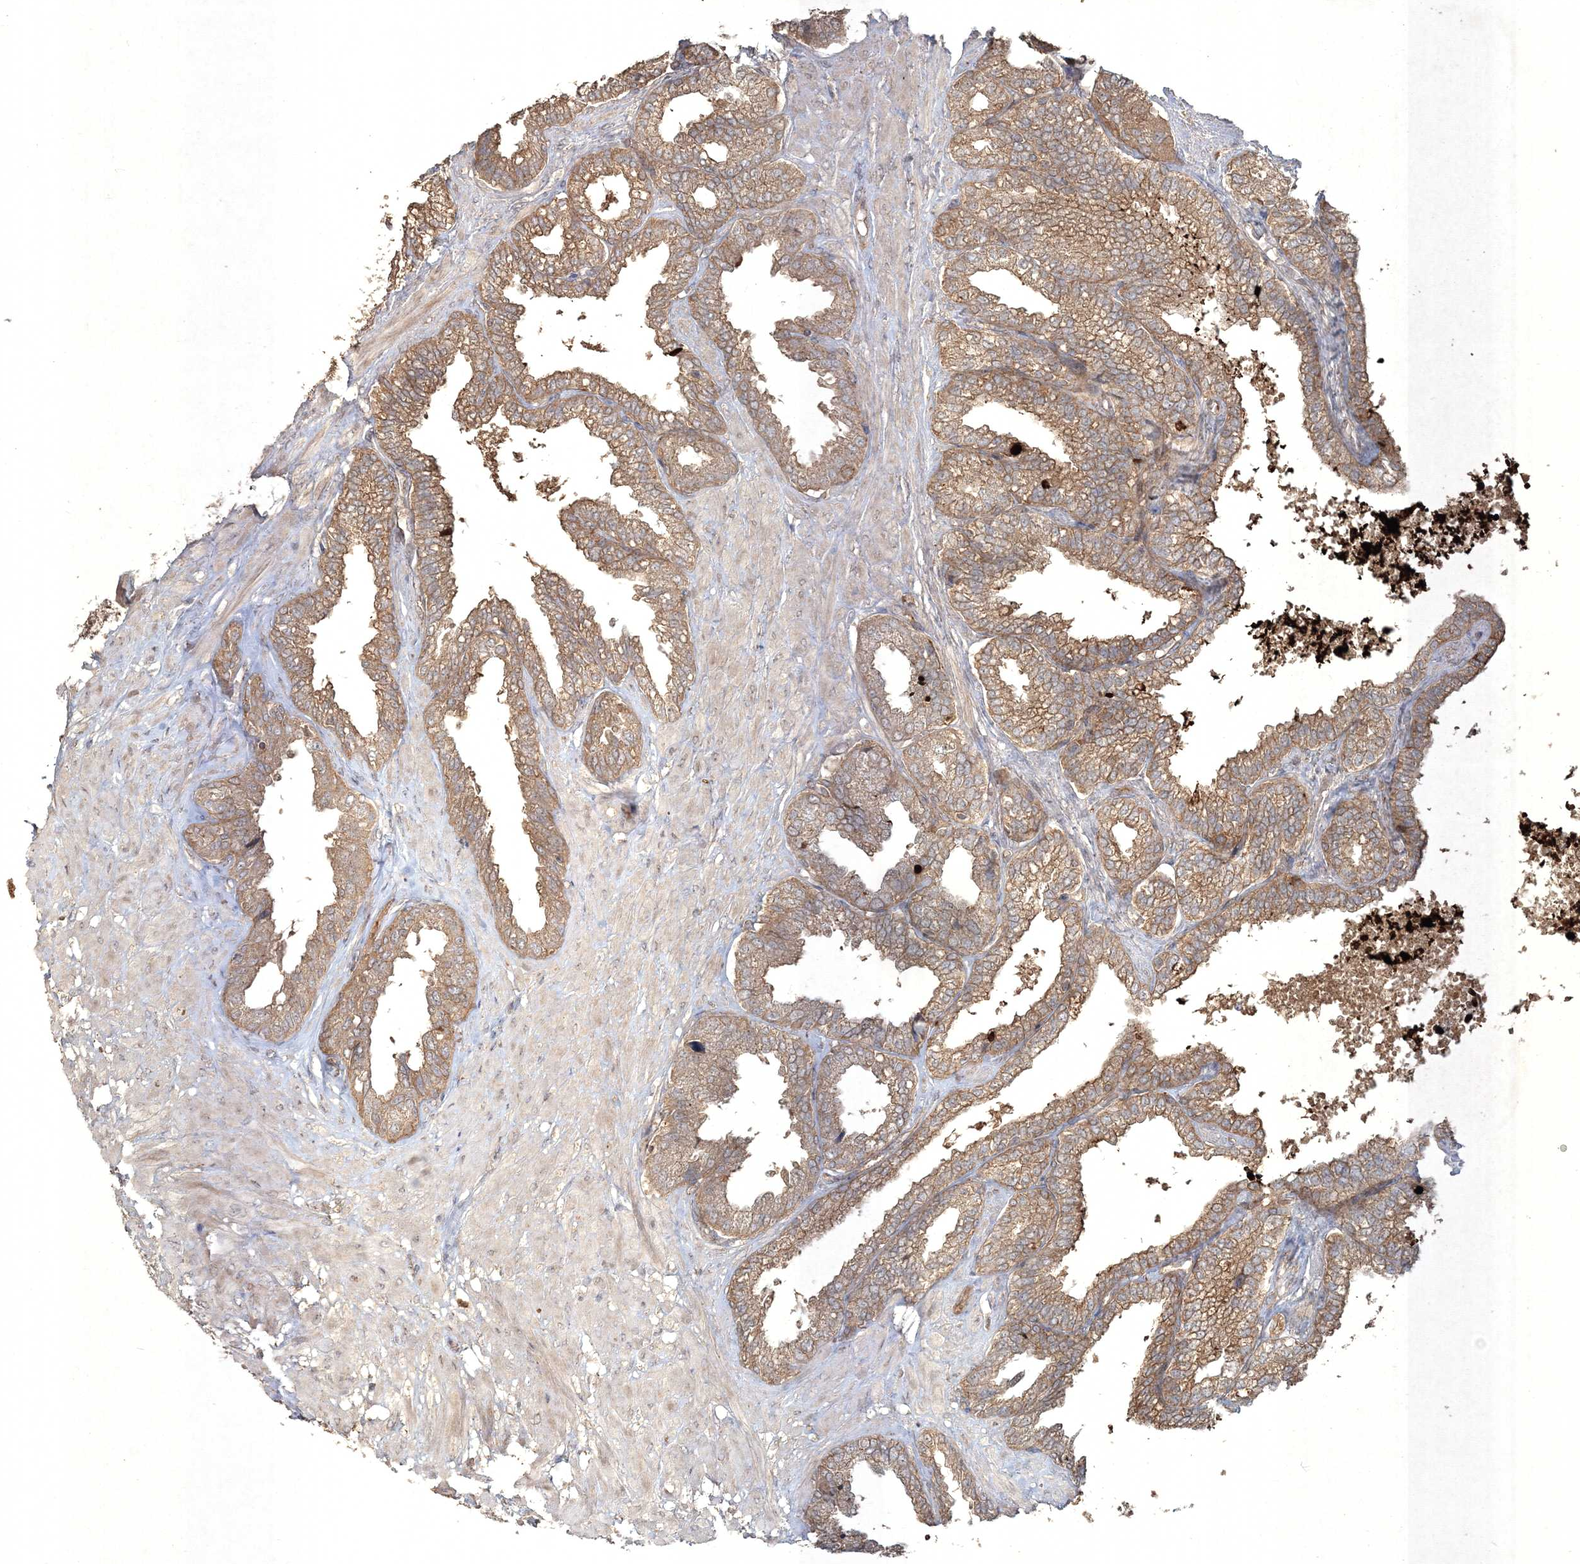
{"staining": {"intensity": "moderate", "quantity": ">75%", "location": "cytoplasmic/membranous"}, "tissue": "seminal vesicle", "cell_type": "Glandular cells", "image_type": "normal", "snomed": [{"axis": "morphology", "description": "Normal tissue, NOS"}, {"axis": "topography", "description": "Seminal veicle"}], "caption": "DAB immunohistochemical staining of benign seminal vesicle exhibits moderate cytoplasmic/membranous protein expression in approximately >75% of glandular cells. Nuclei are stained in blue.", "gene": "SPRY1", "patient": {"sex": "male", "age": 46}}